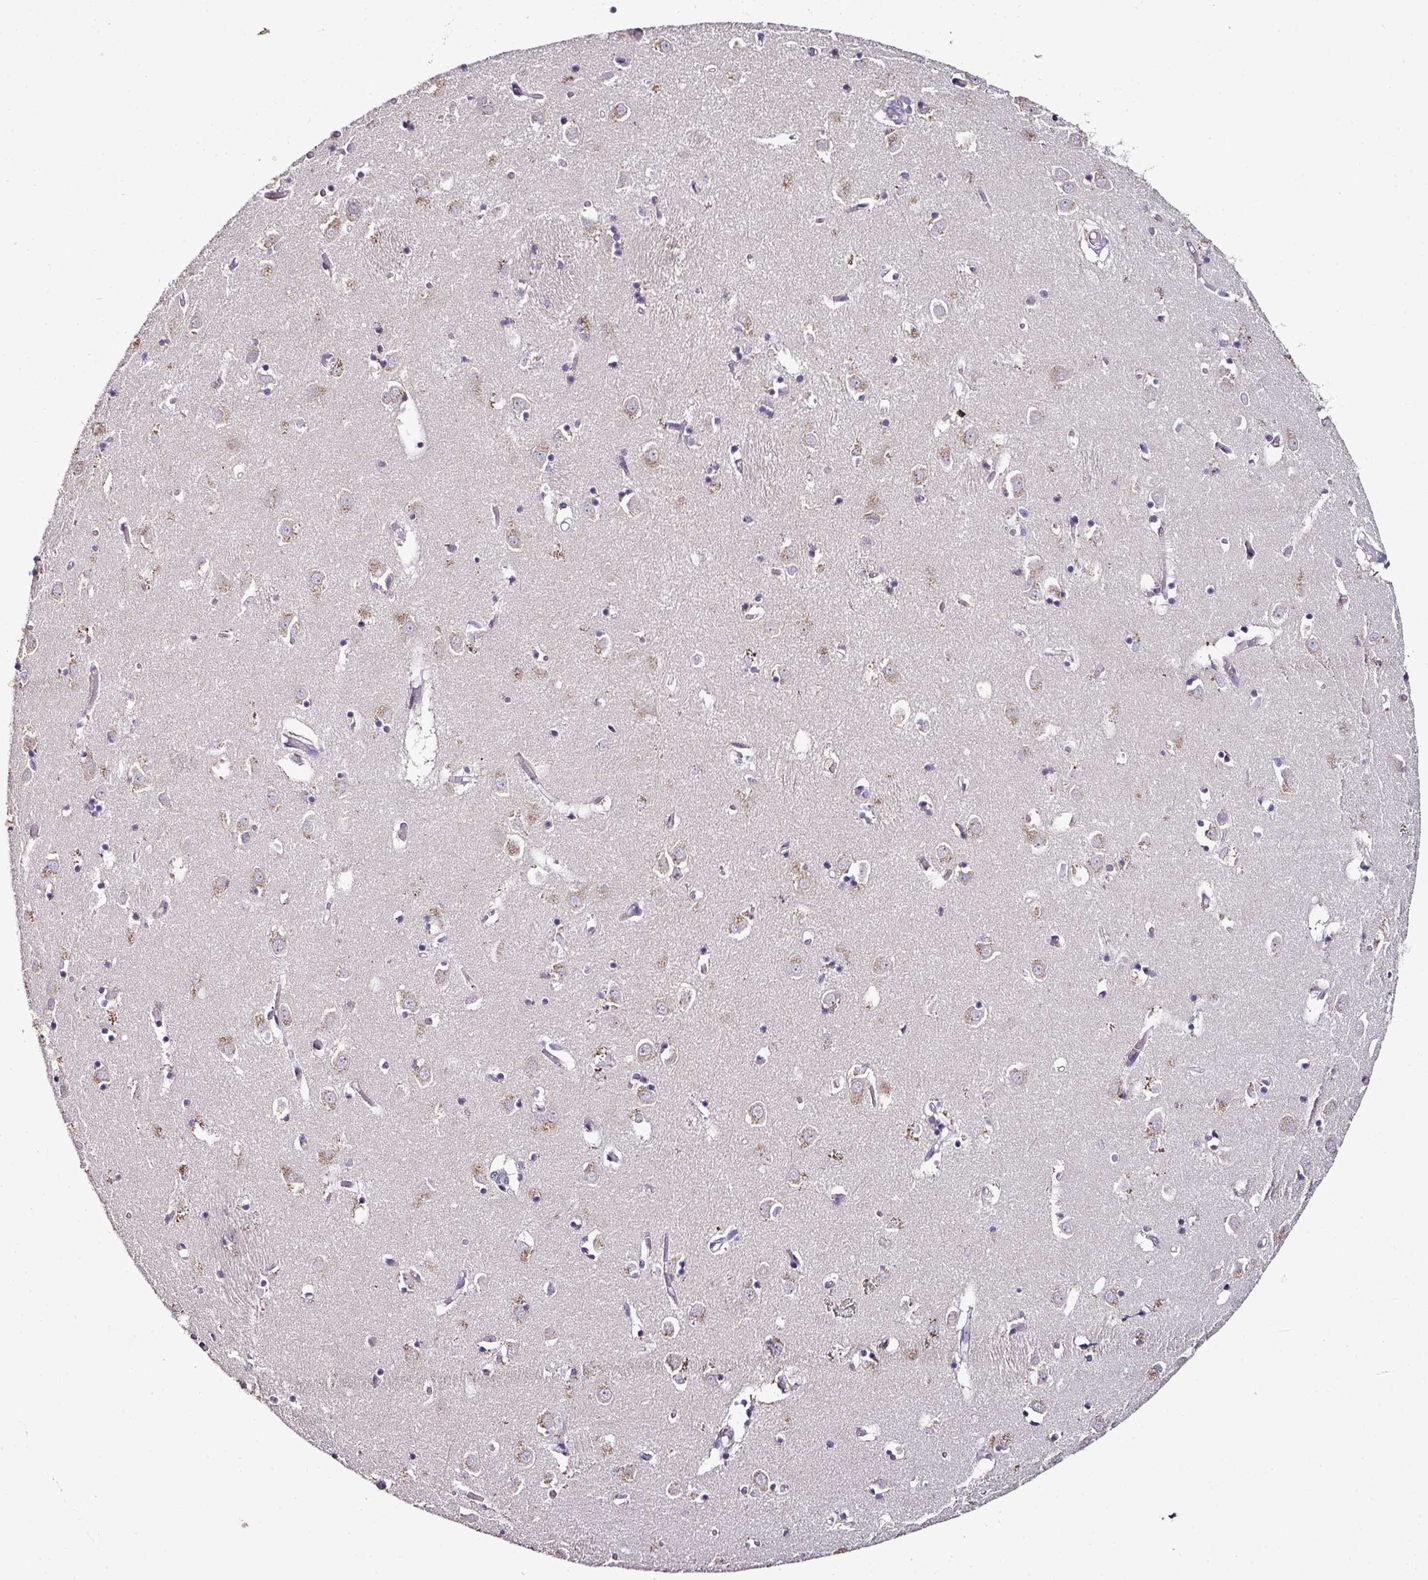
{"staining": {"intensity": "moderate", "quantity": "<25%", "location": "cytoplasmic/membranous"}, "tissue": "caudate", "cell_type": "Glial cells", "image_type": "normal", "snomed": [{"axis": "morphology", "description": "Normal tissue, NOS"}, {"axis": "topography", "description": "Lateral ventricle wall"}], "caption": "DAB (3,3'-diaminobenzidine) immunohistochemical staining of unremarkable caudate demonstrates moderate cytoplasmic/membranous protein expression in about <25% of glial cells. (DAB (3,3'-diaminobenzidine) = brown stain, brightfield microscopy at high magnification).", "gene": "SKIC2", "patient": {"sex": "male", "age": 70}}